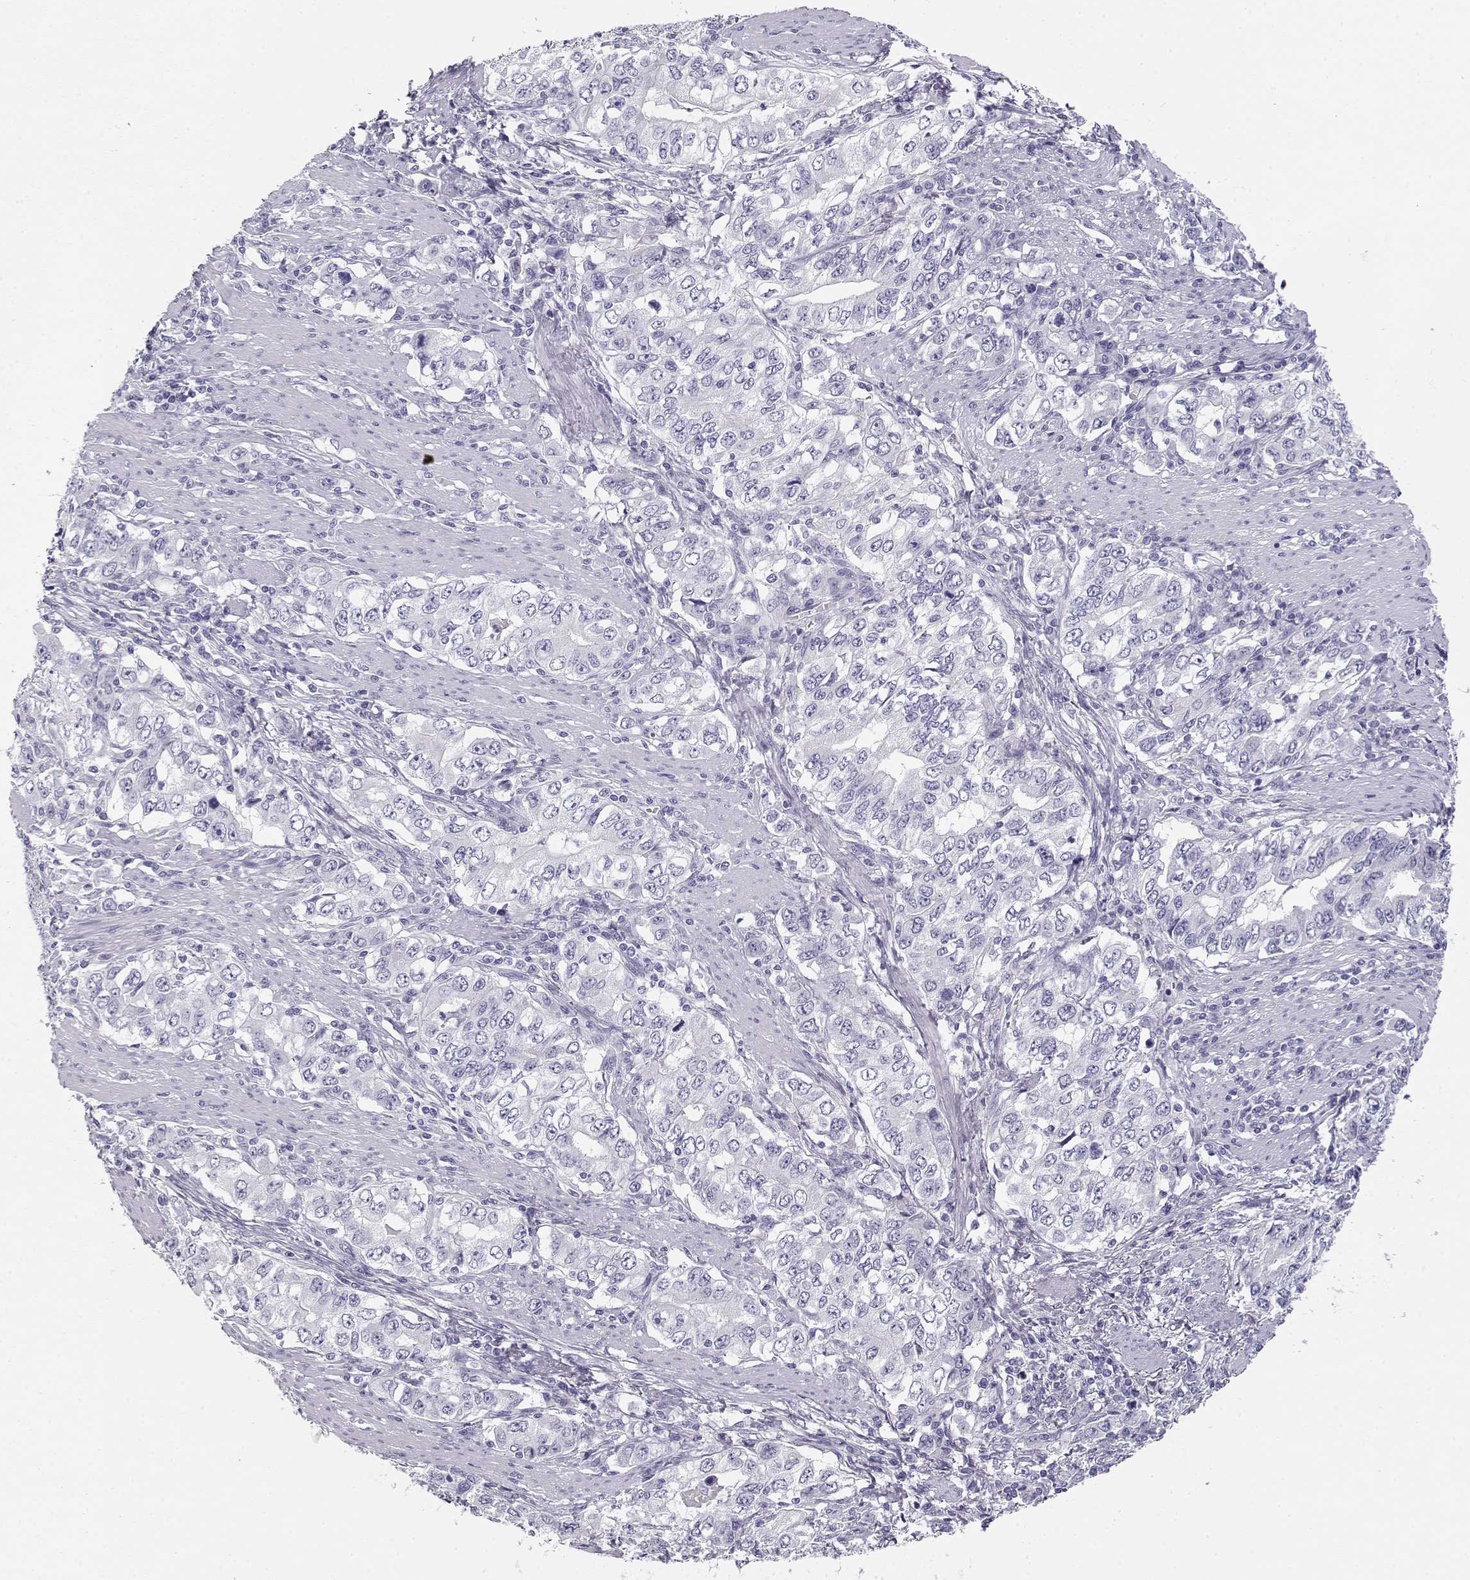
{"staining": {"intensity": "negative", "quantity": "none", "location": "none"}, "tissue": "stomach cancer", "cell_type": "Tumor cells", "image_type": "cancer", "snomed": [{"axis": "morphology", "description": "Adenocarcinoma, NOS"}, {"axis": "topography", "description": "Stomach, lower"}], "caption": "This photomicrograph is of adenocarcinoma (stomach) stained with IHC to label a protein in brown with the nuclei are counter-stained blue. There is no positivity in tumor cells.", "gene": "MAGEC1", "patient": {"sex": "female", "age": 72}}